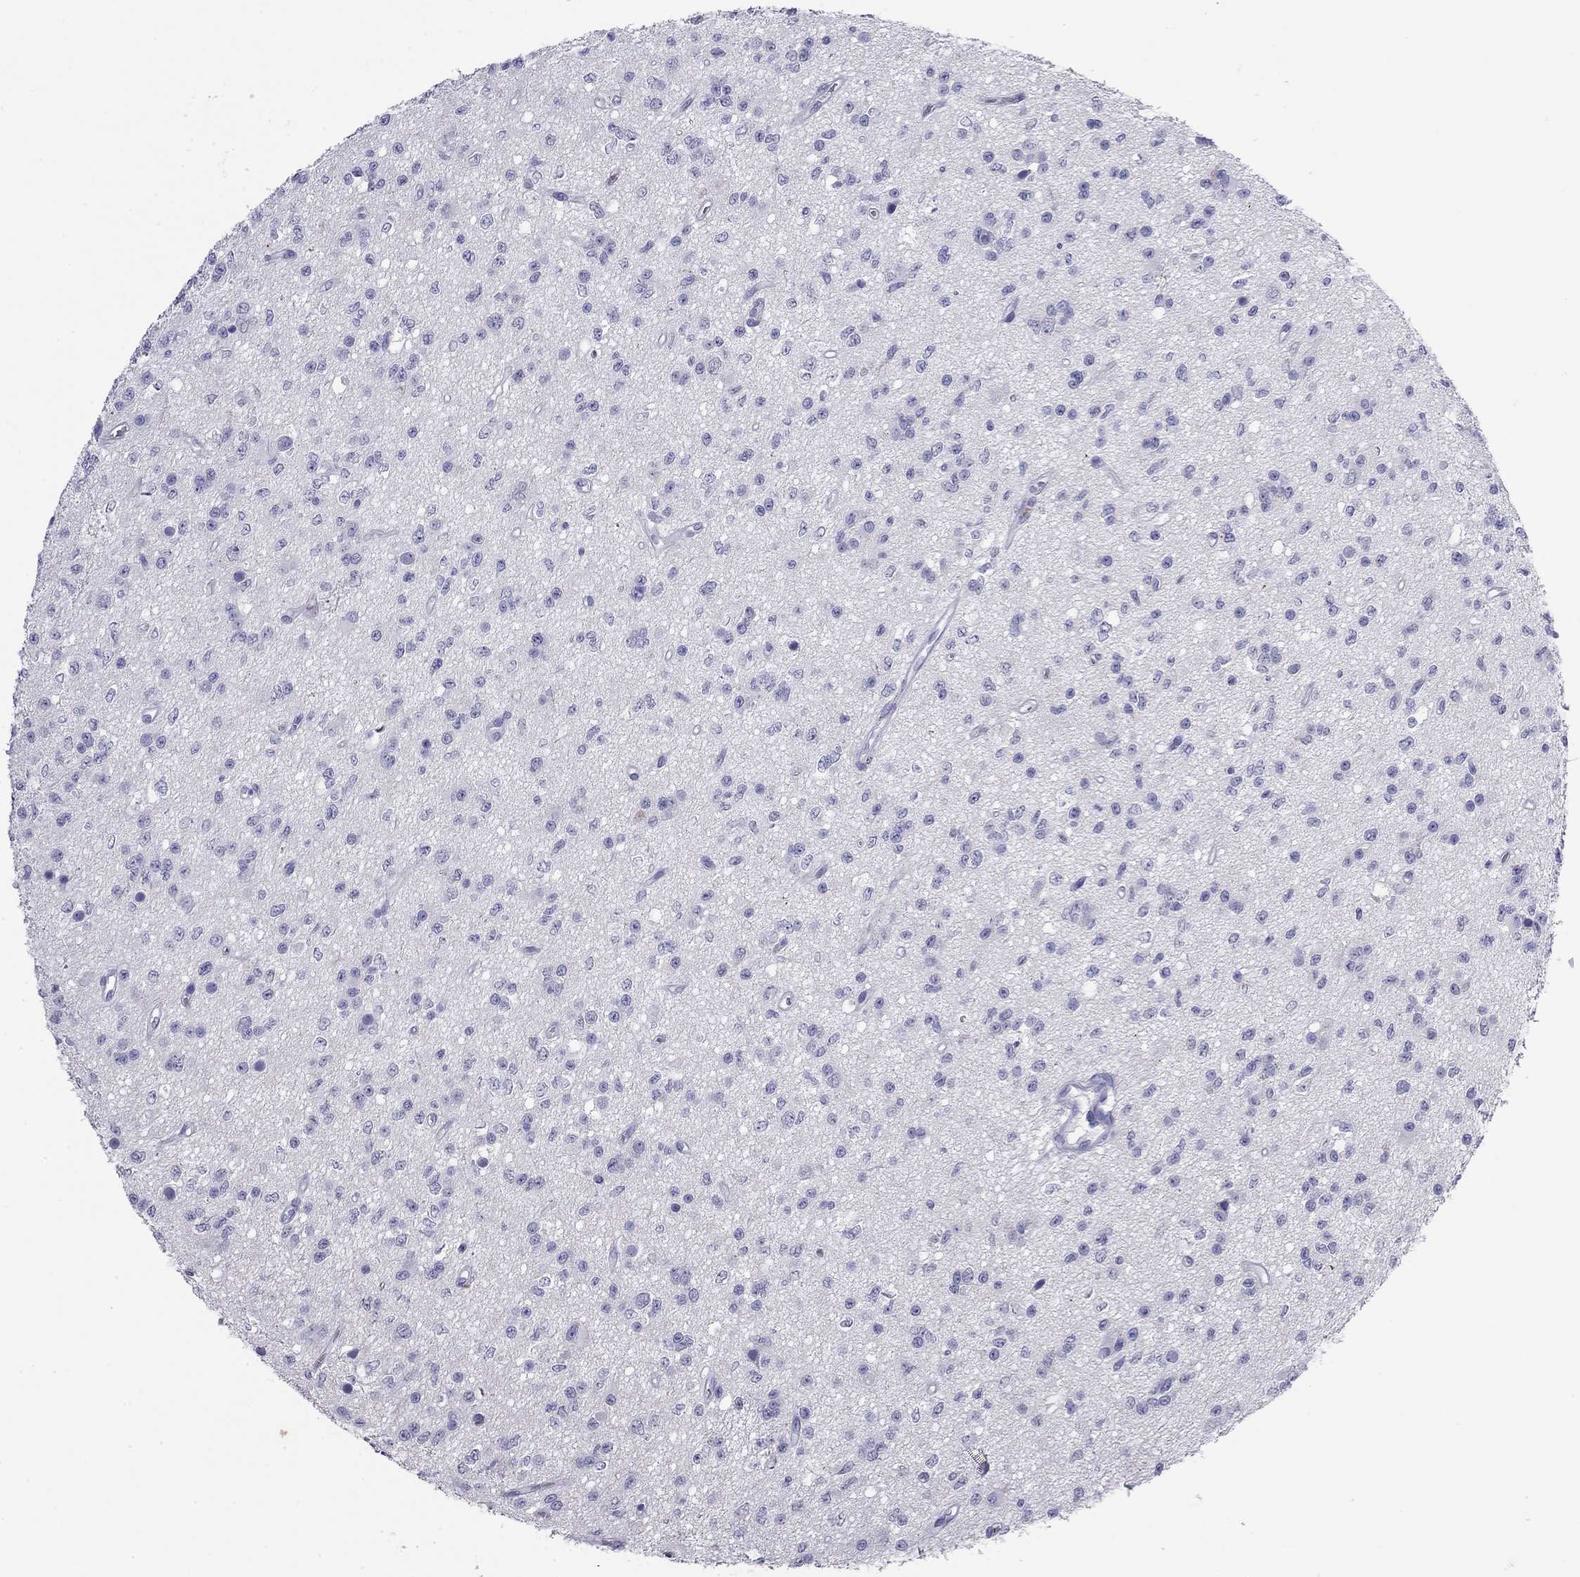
{"staining": {"intensity": "negative", "quantity": "none", "location": "none"}, "tissue": "glioma", "cell_type": "Tumor cells", "image_type": "cancer", "snomed": [{"axis": "morphology", "description": "Glioma, malignant, Low grade"}, {"axis": "topography", "description": "Brain"}], "caption": "The histopathology image displays no staining of tumor cells in glioma.", "gene": "ODF4", "patient": {"sex": "female", "age": 45}}